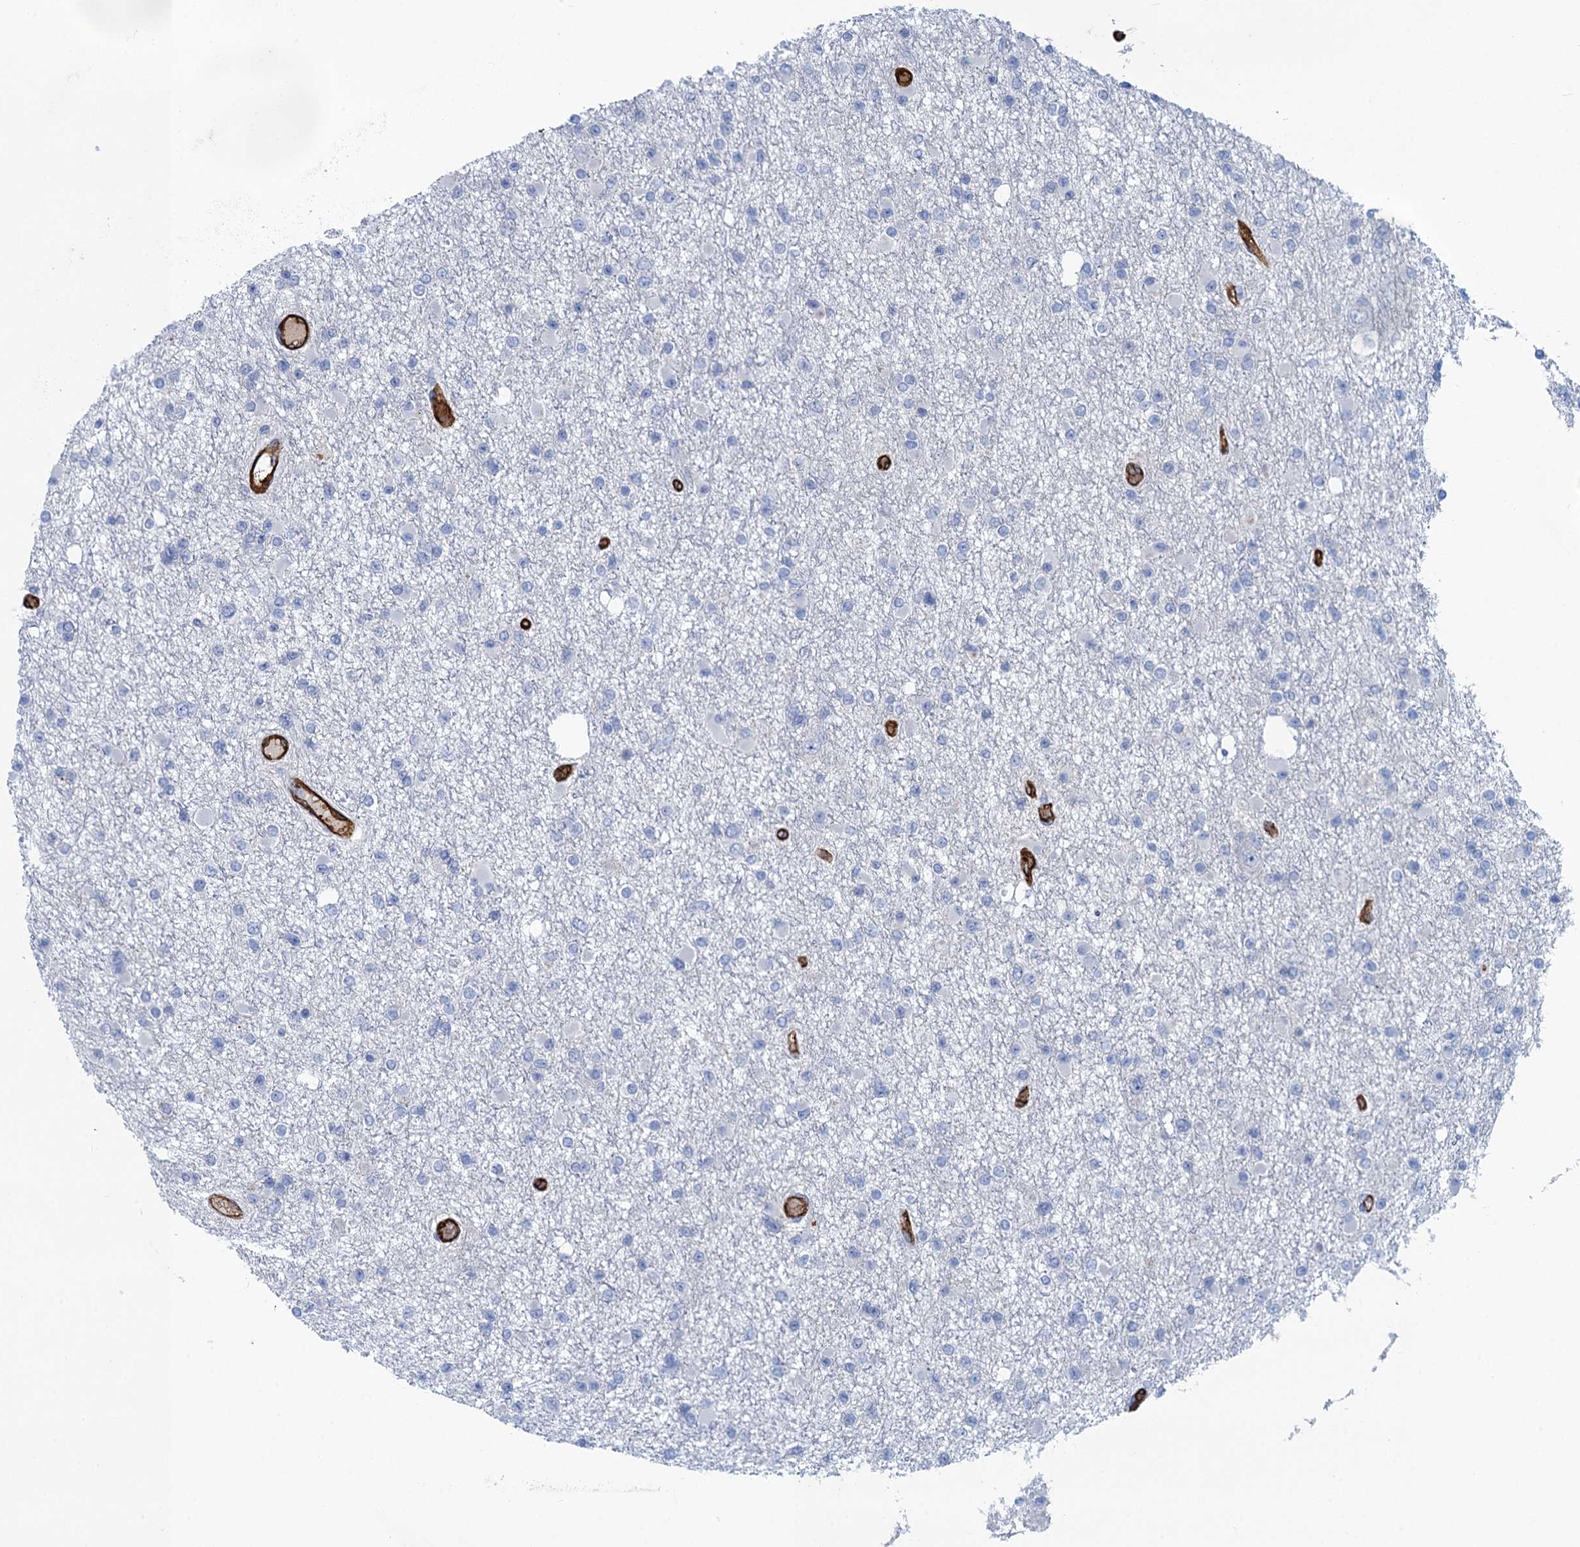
{"staining": {"intensity": "negative", "quantity": "none", "location": "none"}, "tissue": "glioma", "cell_type": "Tumor cells", "image_type": "cancer", "snomed": [{"axis": "morphology", "description": "Glioma, malignant, Low grade"}, {"axis": "topography", "description": "Brain"}], "caption": "Immunohistochemical staining of glioma displays no significant expression in tumor cells. (Immunohistochemistry, brightfield microscopy, high magnification).", "gene": "MYADML2", "patient": {"sex": "female", "age": 22}}